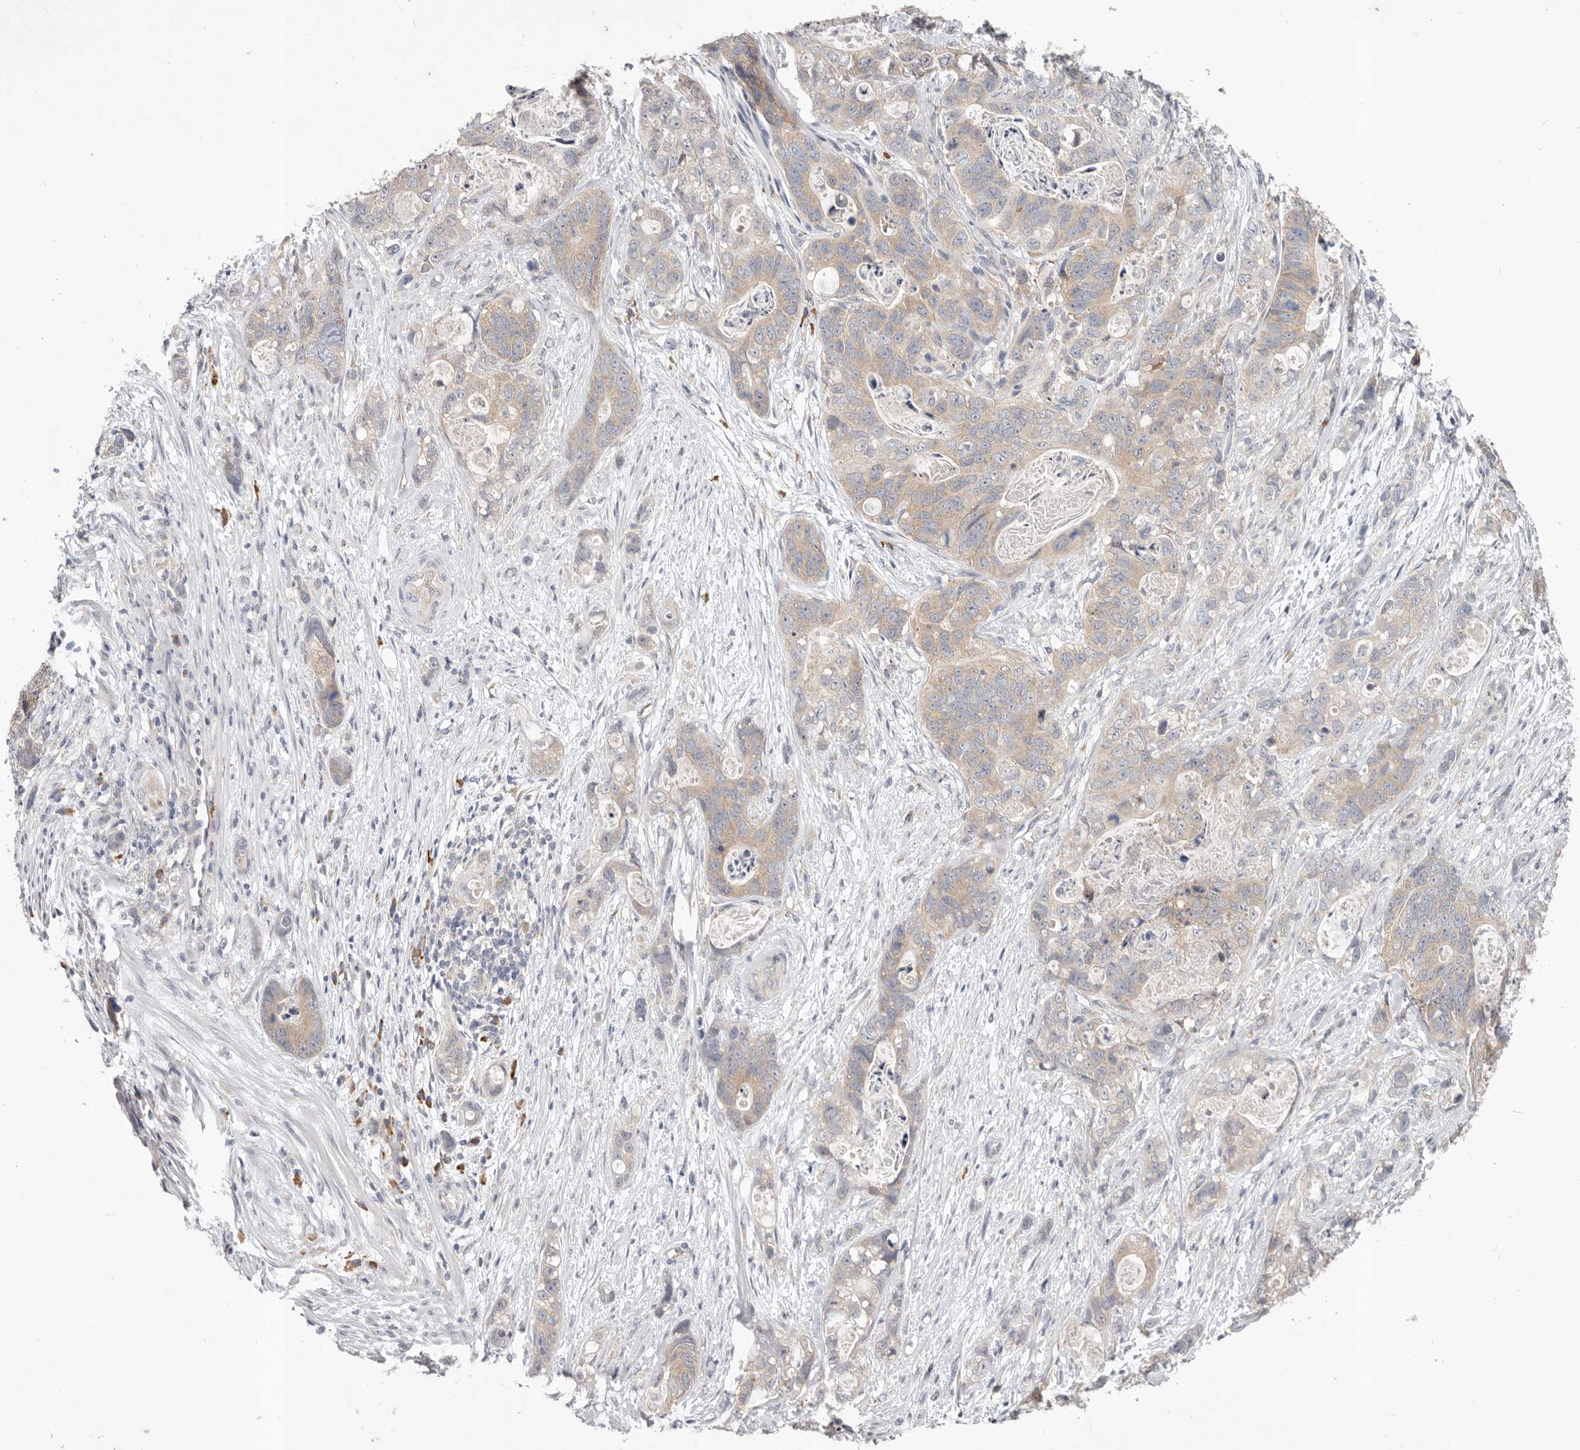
{"staining": {"intensity": "weak", "quantity": ">75%", "location": "cytoplasmic/membranous"}, "tissue": "stomach cancer", "cell_type": "Tumor cells", "image_type": "cancer", "snomed": [{"axis": "morphology", "description": "Normal tissue, NOS"}, {"axis": "morphology", "description": "Adenocarcinoma, NOS"}, {"axis": "topography", "description": "Stomach"}], "caption": "Weak cytoplasmic/membranous protein positivity is present in approximately >75% of tumor cells in stomach adenocarcinoma. (Brightfield microscopy of DAB IHC at high magnification).", "gene": "WDR77", "patient": {"sex": "female", "age": 89}}